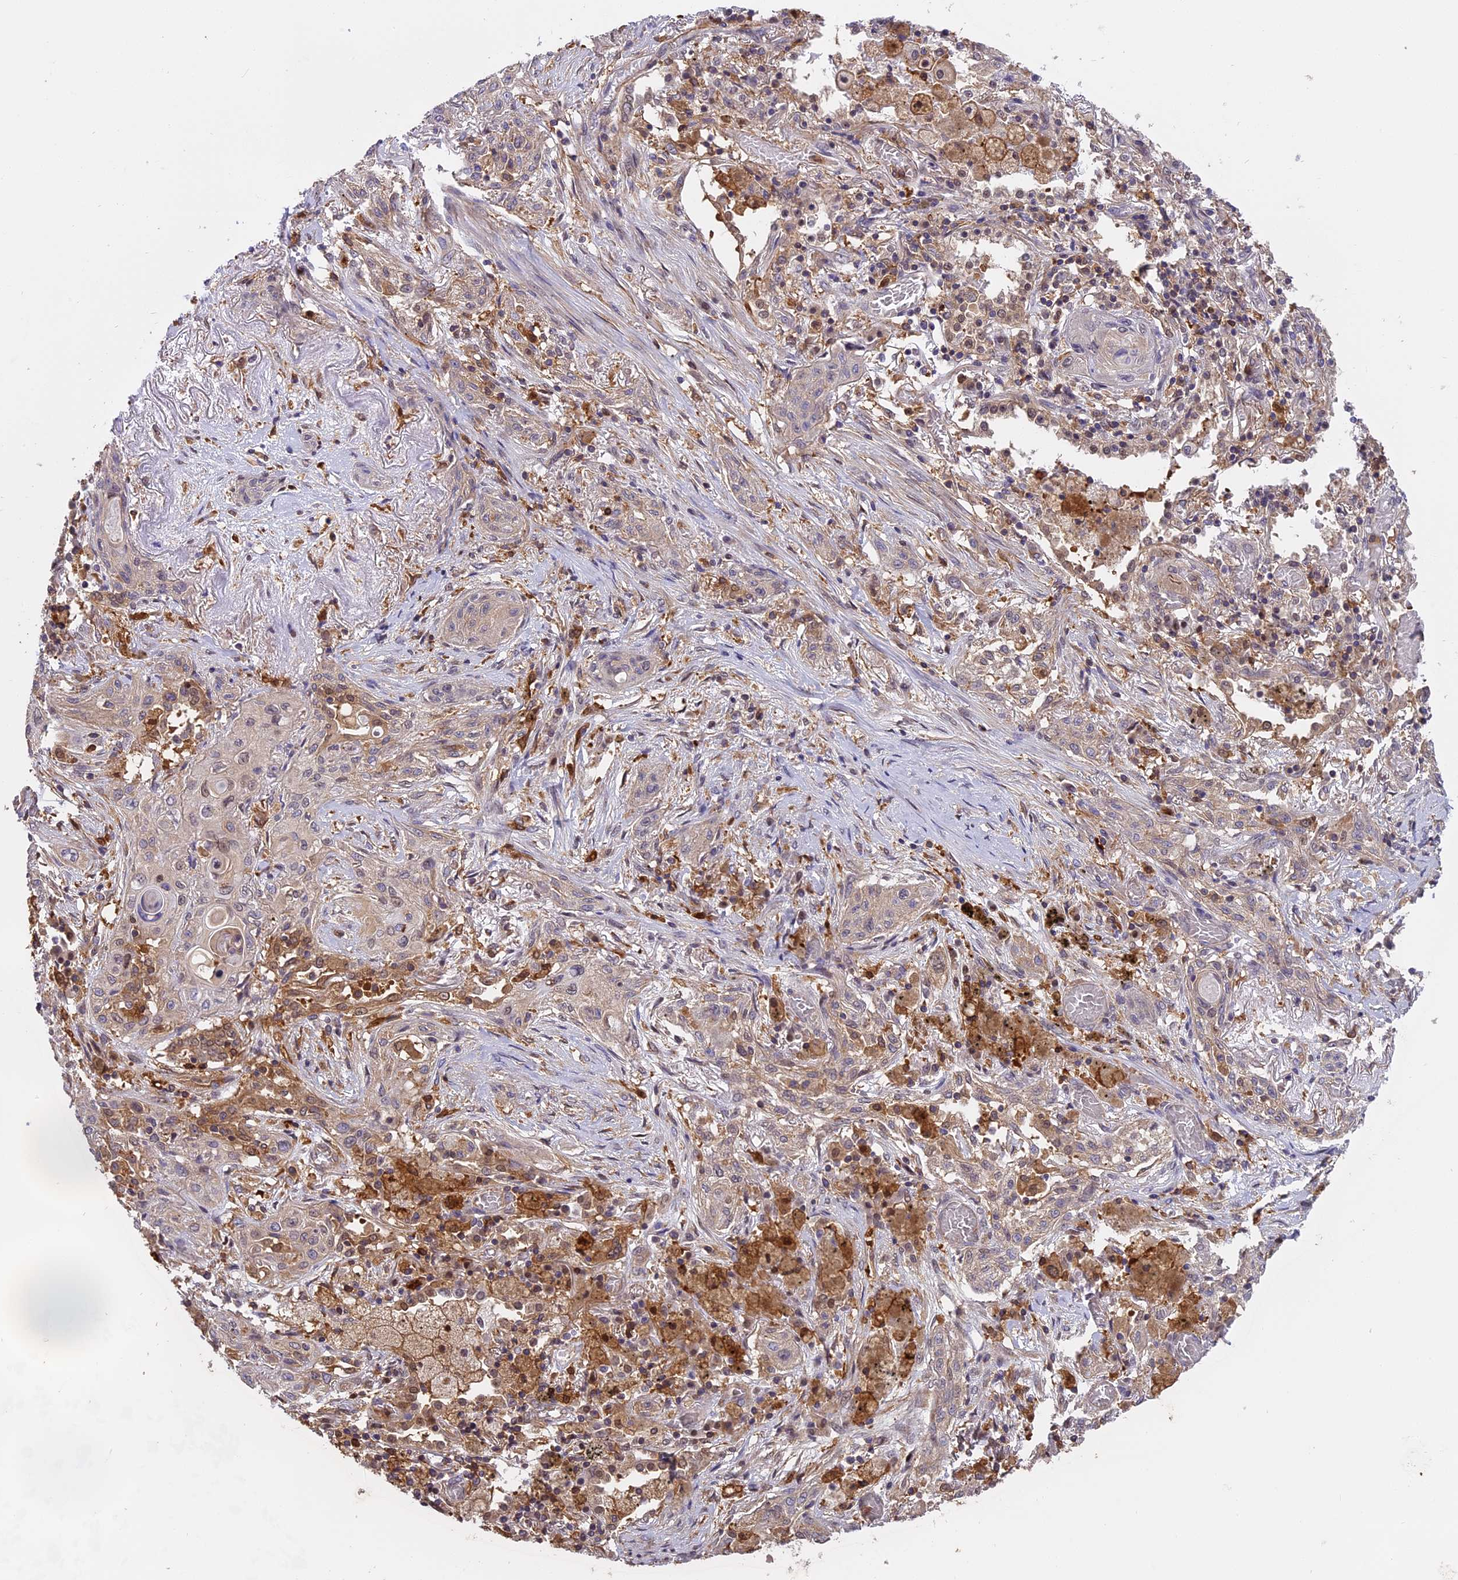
{"staining": {"intensity": "weak", "quantity": "25%-75%", "location": "cytoplasmic/membranous"}, "tissue": "lung cancer", "cell_type": "Tumor cells", "image_type": "cancer", "snomed": [{"axis": "morphology", "description": "Squamous cell carcinoma, NOS"}, {"axis": "topography", "description": "Lung"}], "caption": "Lung squamous cell carcinoma stained with a brown dye displays weak cytoplasmic/membranous positive positivity in about 25%-75% of tumor cells.", "gene": "FAM118B", "patient": {"sex": "female", "age": 47}}